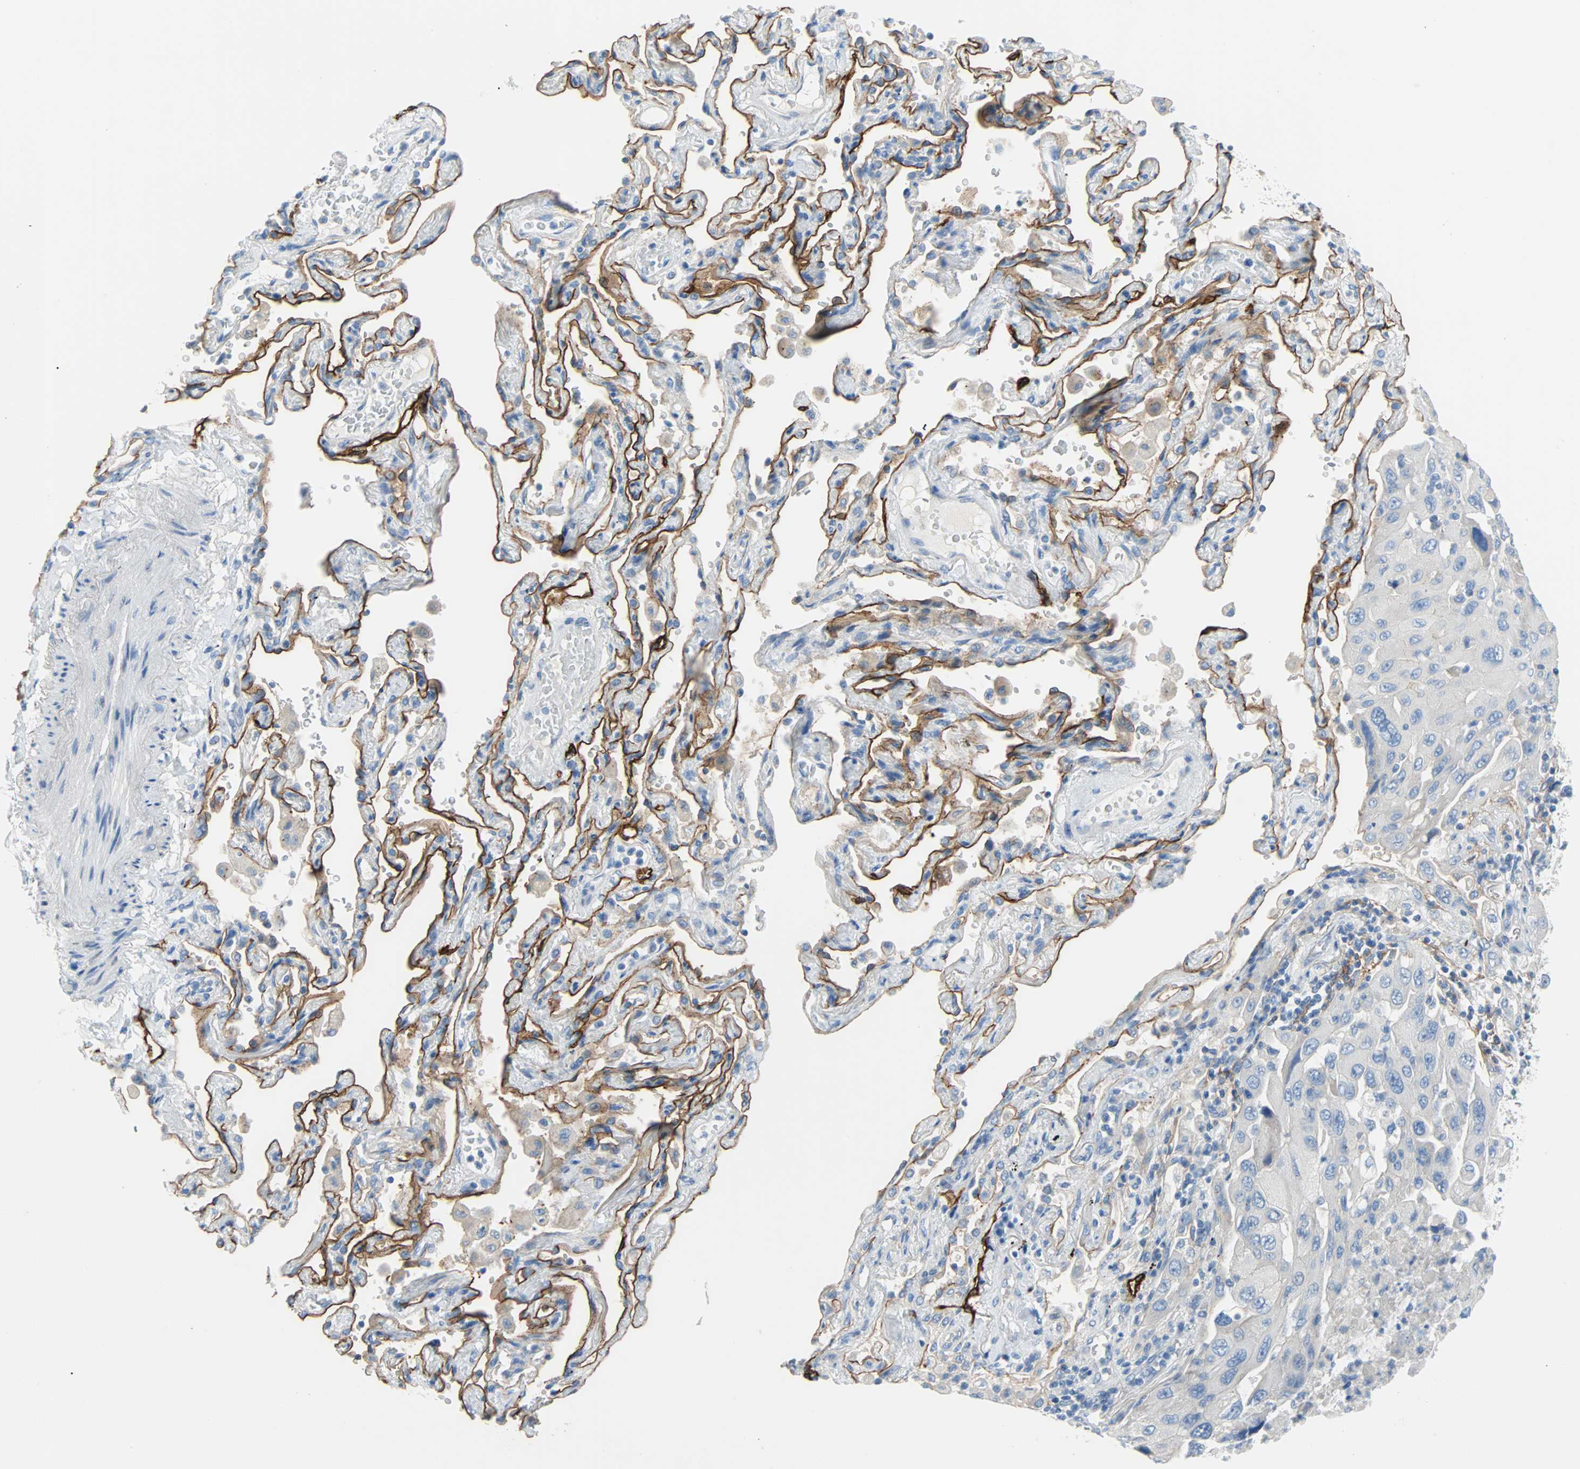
{"staining": {"intensity": "negative", "quantity": "none", "location": "none"}, "tissue": "lung cancer", "cell_type": "Tumor cells", "image_type": "cancer", "snomed": [{"axis": "morphology", "description": "Adenocarcinoma, NOS"}, {"axis": "topography", "description": "Lung"}], "caption": "Immunohistochemistry (IHC) histopathology image of neoplastic tissue: human lung adenocarcinoma stained with DAB displays no significant protein positivity in tumor cells.", "gene": "PDPN", "patient": {"sex": "female", "age": 65}}